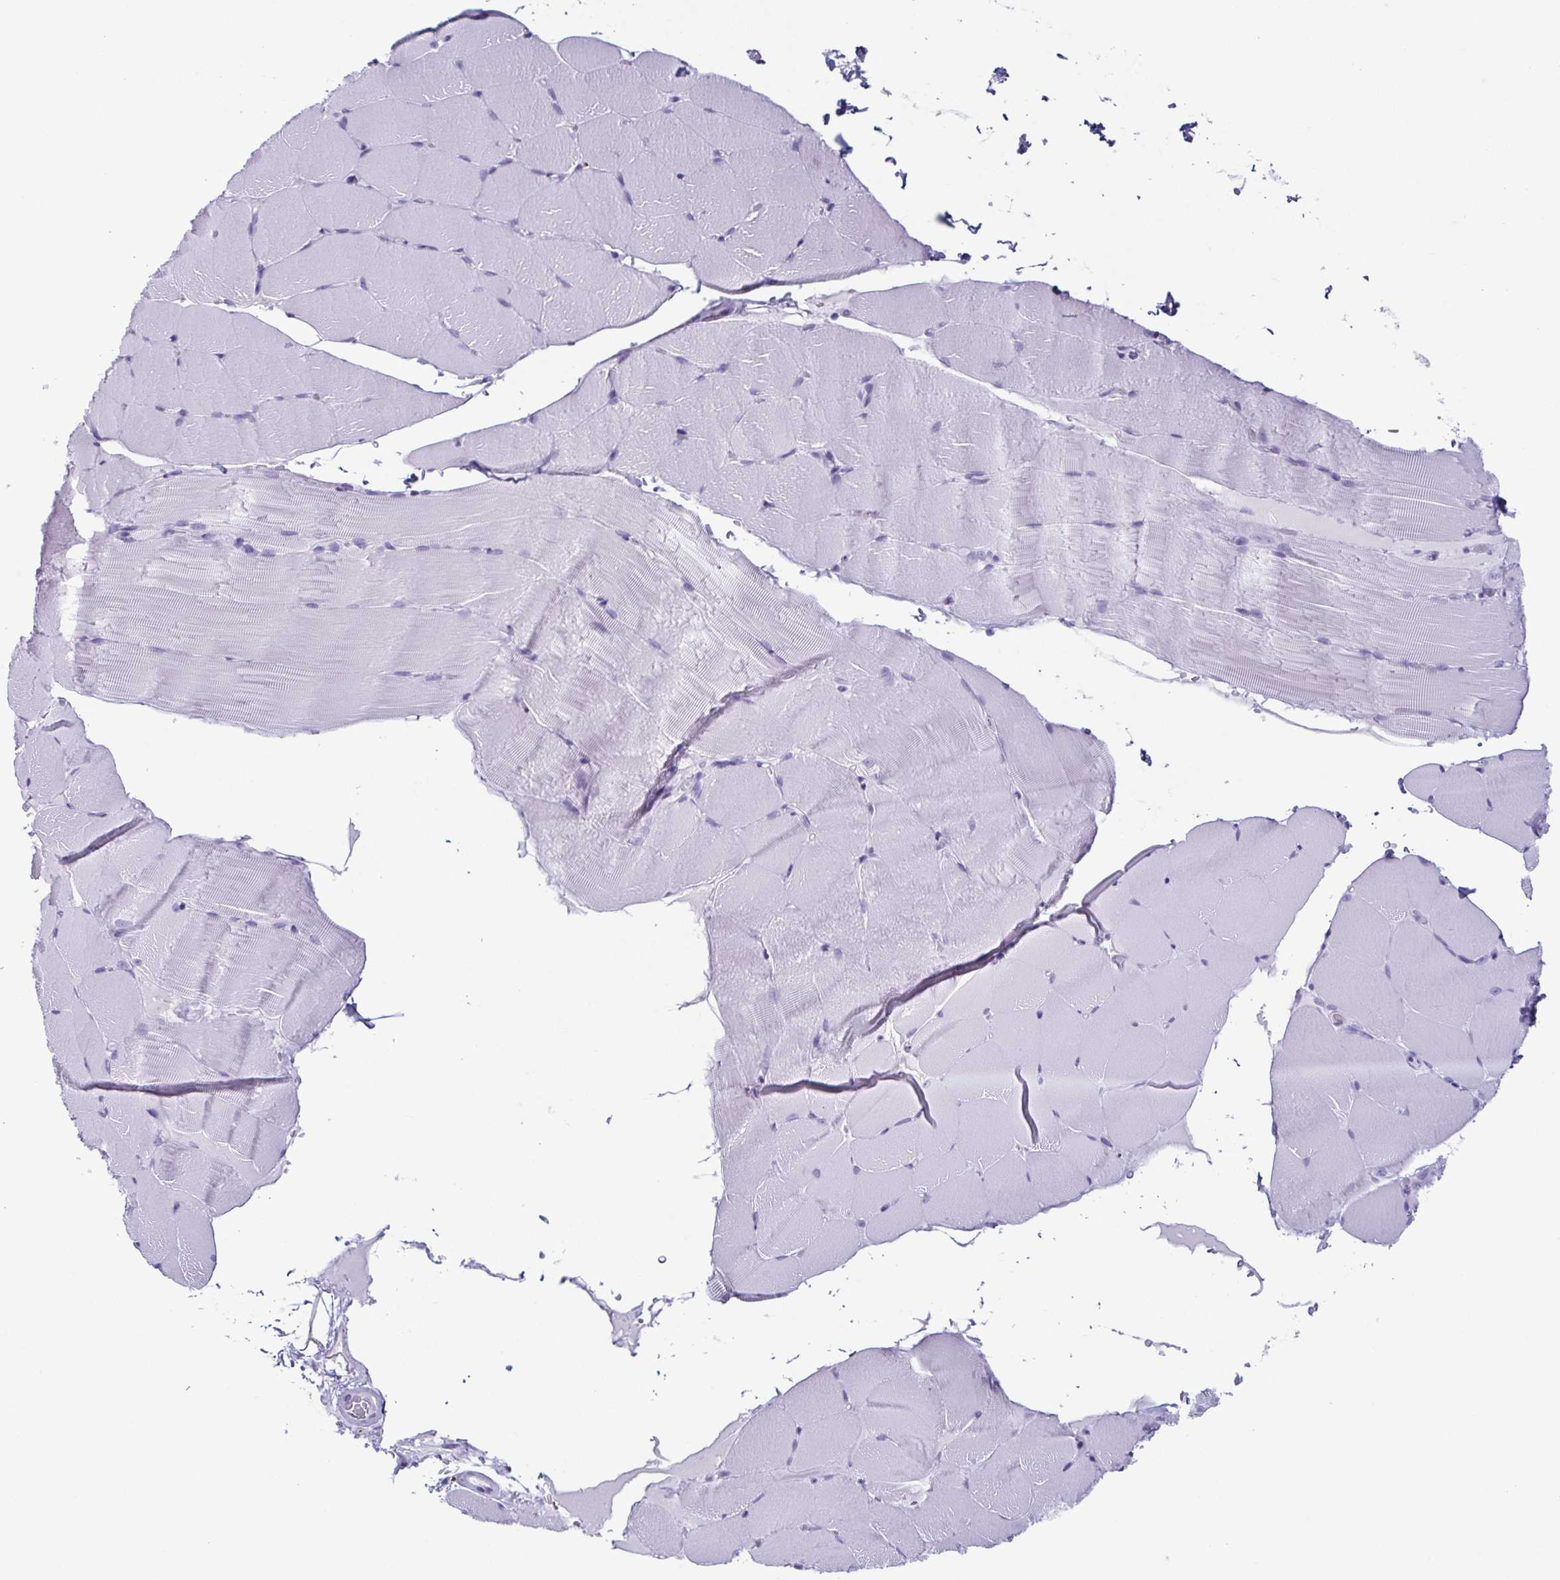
{"staining": {"intensity": "negative", "quantity": "none", "location": "none"}, "tissue": "skeletal muscle", "cell_type": "Myocytes", "image_type": "normal", "snomed": [{"axis": "morphology", "description": "Normal tissue, NOS"}, {"axis": "topography", "description": "Skeletal muscle"}], "caption": "Protein analysis of benign skeletal muscle exhibits no significant positivity in myocytes.", "gene": "ENKUR", "patient": {"sex": "female", "age": 37}}